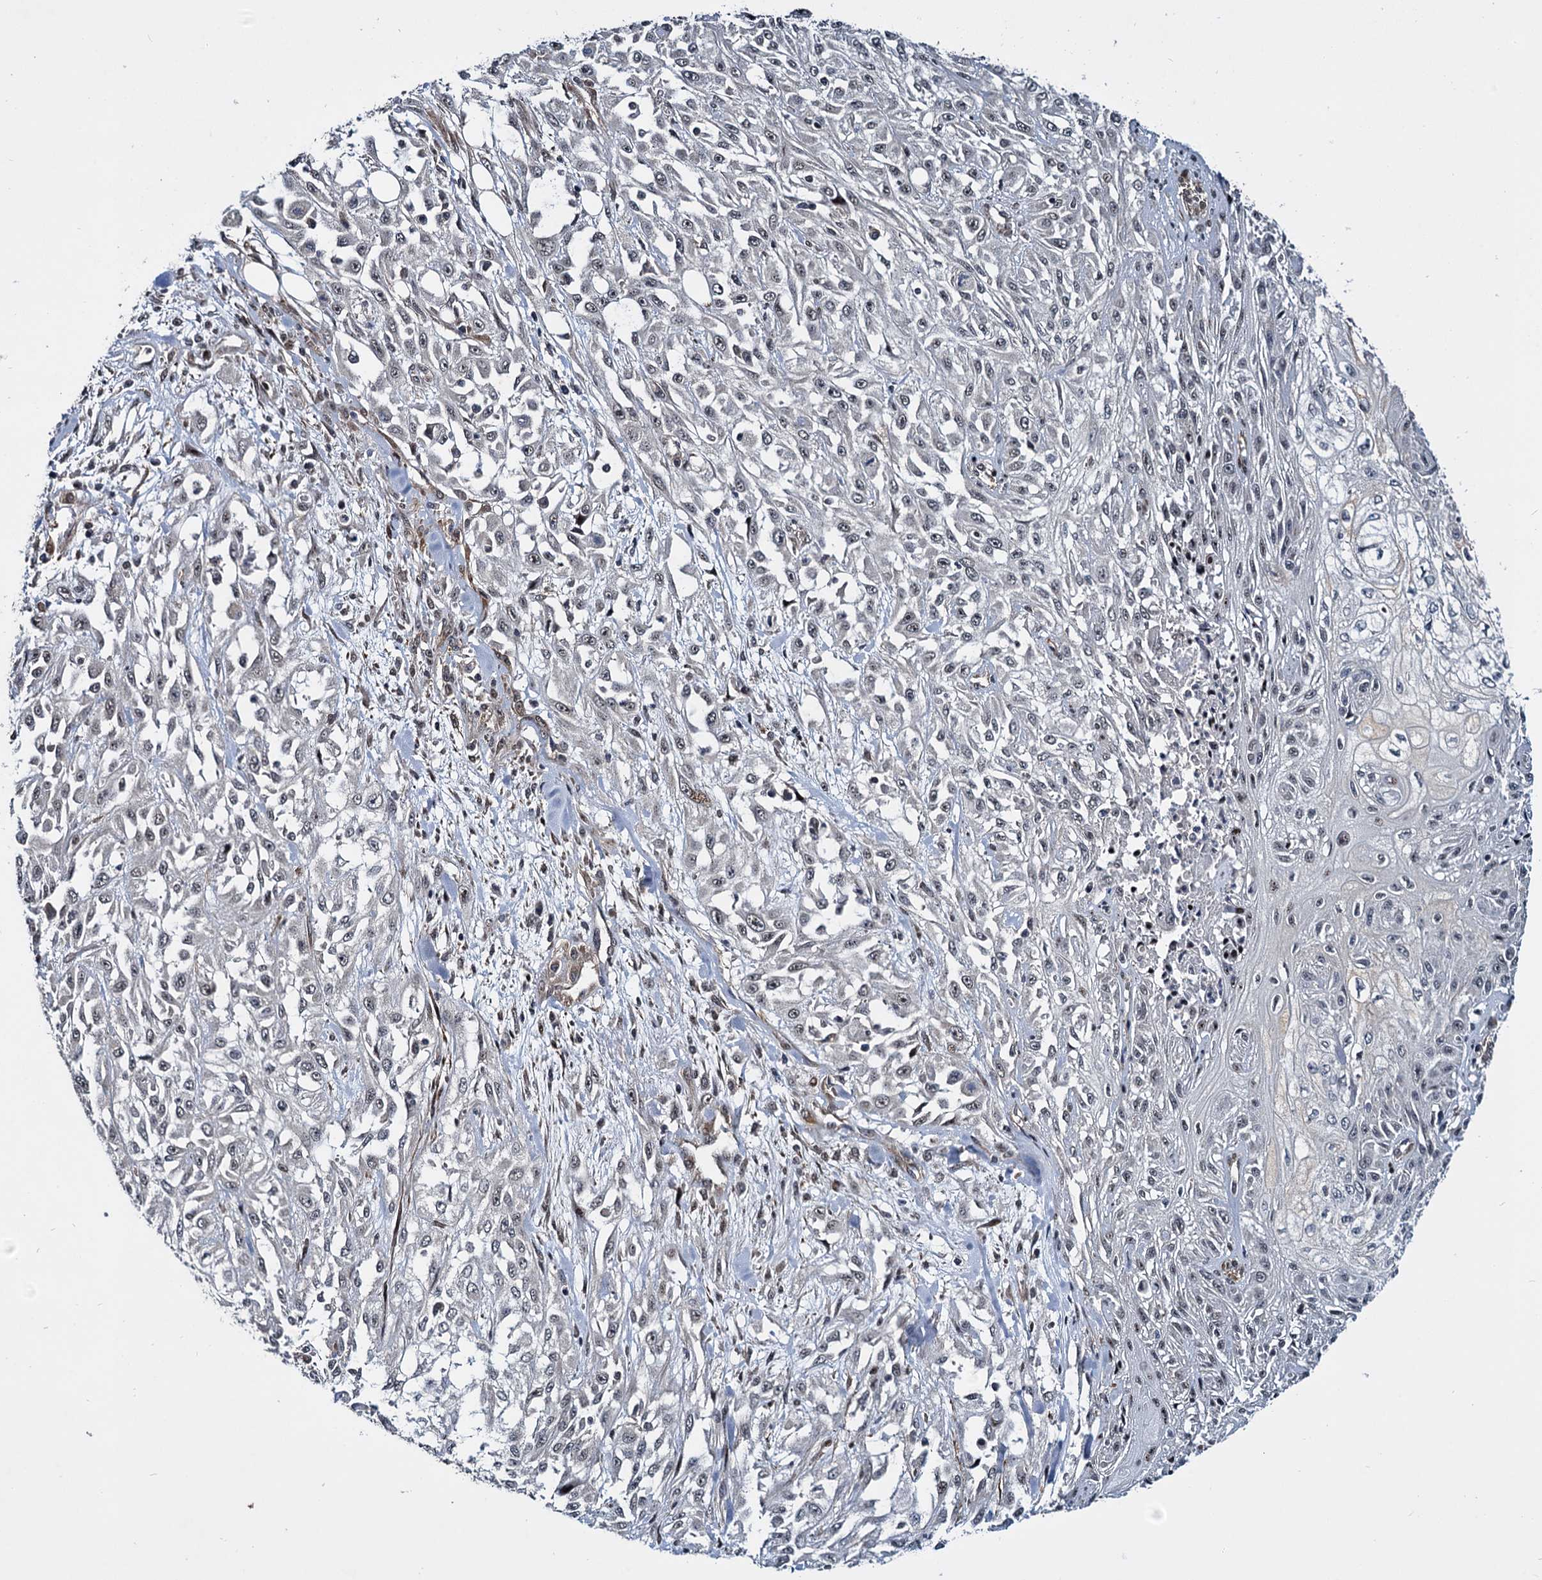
{"staining": {"intensity": "weak", "quantity": "<25%", "location": "nuclear"}, "tissue": "skin cancer", "cell_type": "Tumor cells", "image_type": "cancer", "snomed": [{"axis": "morphology", "description": "Squamous cell carcinoma, NOS"}, {"axis": "morphology", "description": "Squamous cell carcinoma, metastatic, NOS"}, {"axis": "topography", "description": "Skin"}, {"axis": "topography", "description": "Lymph node"}], "caption": "The immunohistochemistry histopathology image has no significant expression in tumor cells of metastatic squamous cell carcinoma (skin) tissue.", "gene": "ARHGAP42", "patient": {"sex": "male", "age": 75}}